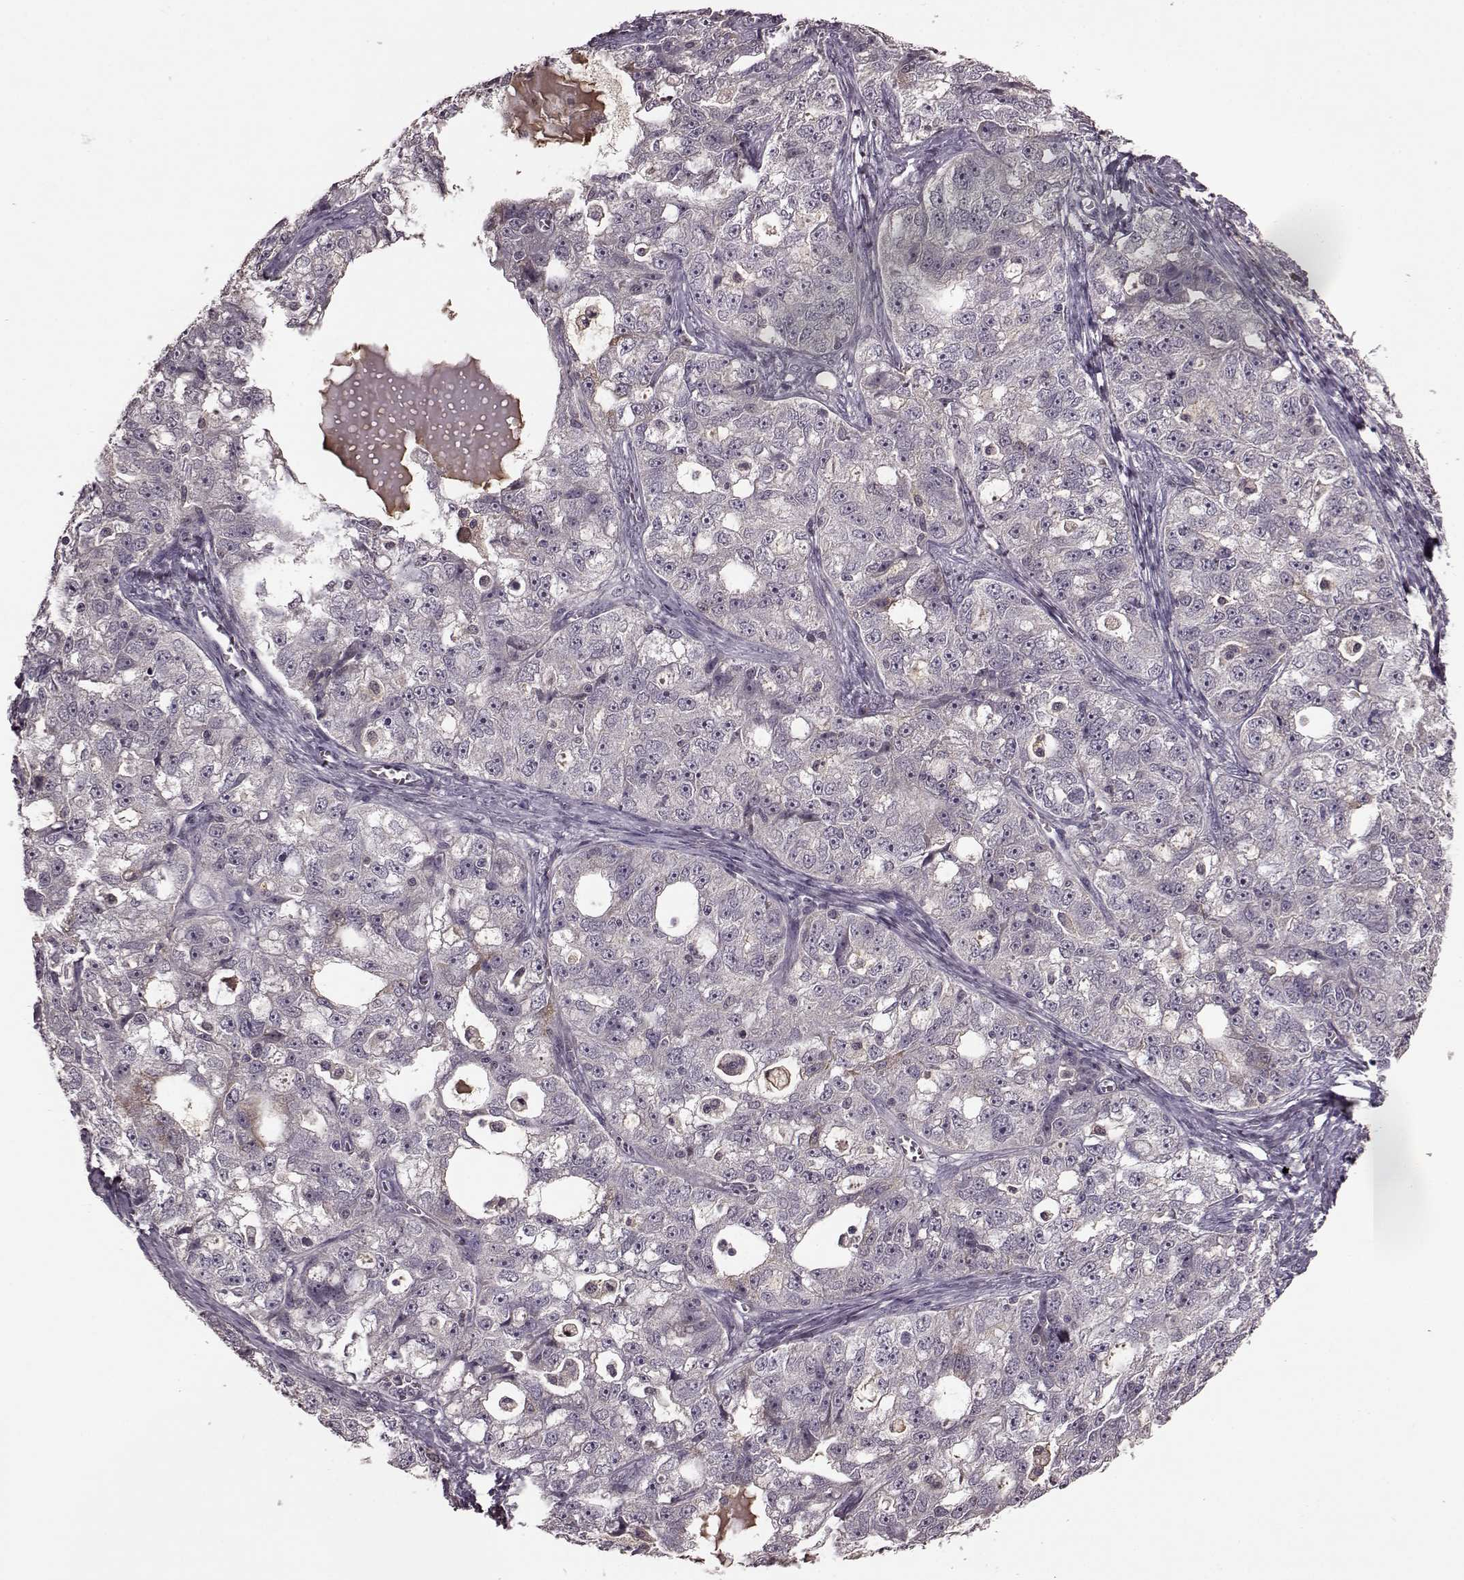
{"staining": {"intensity": "negative", "quantity": "none", "location": "none"}, "tissue": "ovarian cancer", "cell_type": "Tumor cells", "image_type": "cancer", "snomed": [{"axis": "morphology", "description": "Cystadenocarcinoma, serous, NOS"}, {"axis": "topography", "description": "Ovary"}], "caption": "Immunohistochemistry of ovarian cancer displays no positivity in tumor cells.", "gene": "NRL", "patient": {"sex": "female", "age": 51}}